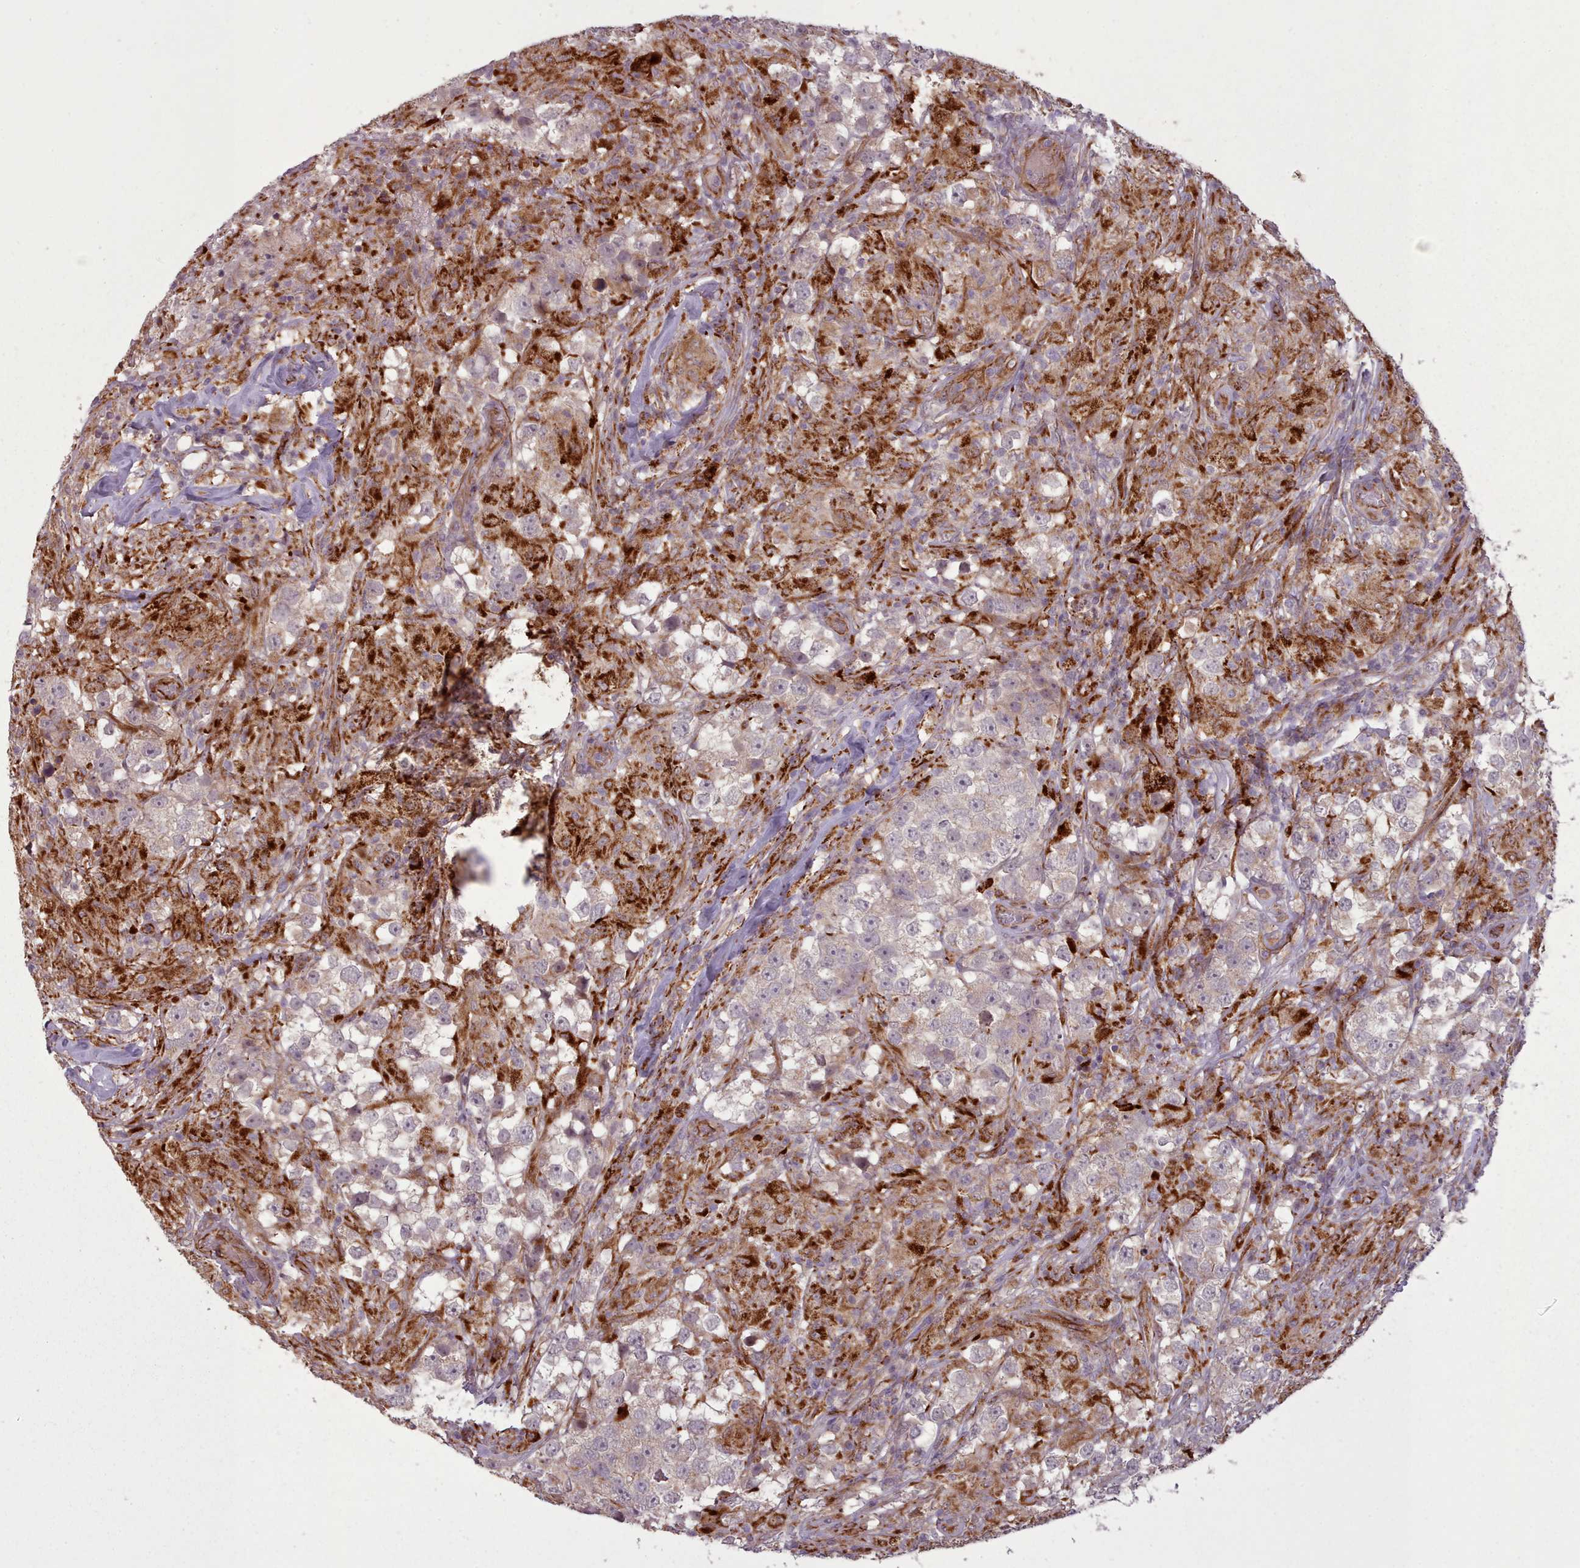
{"staining": {"intensity": "negative", "quantity": "none", "location": "none"}, "tissue": "testis cancer", "cell_type": "Tumor cells", "image_type": "cancer", "snomed": [{"axis": "morphology", "description": "Seminoma, NOS"}, {"axis": "topography", "description": "Testis"}], "caption": "There is no significant expression in tumor cells of testis cancer (seminoma). (DAB (3,3'-diaminobenzidine) immunohistochemistry (IHC), high magnification).", "gene": "GBGT1", "patient": {"sex": "male", "age": 46}}